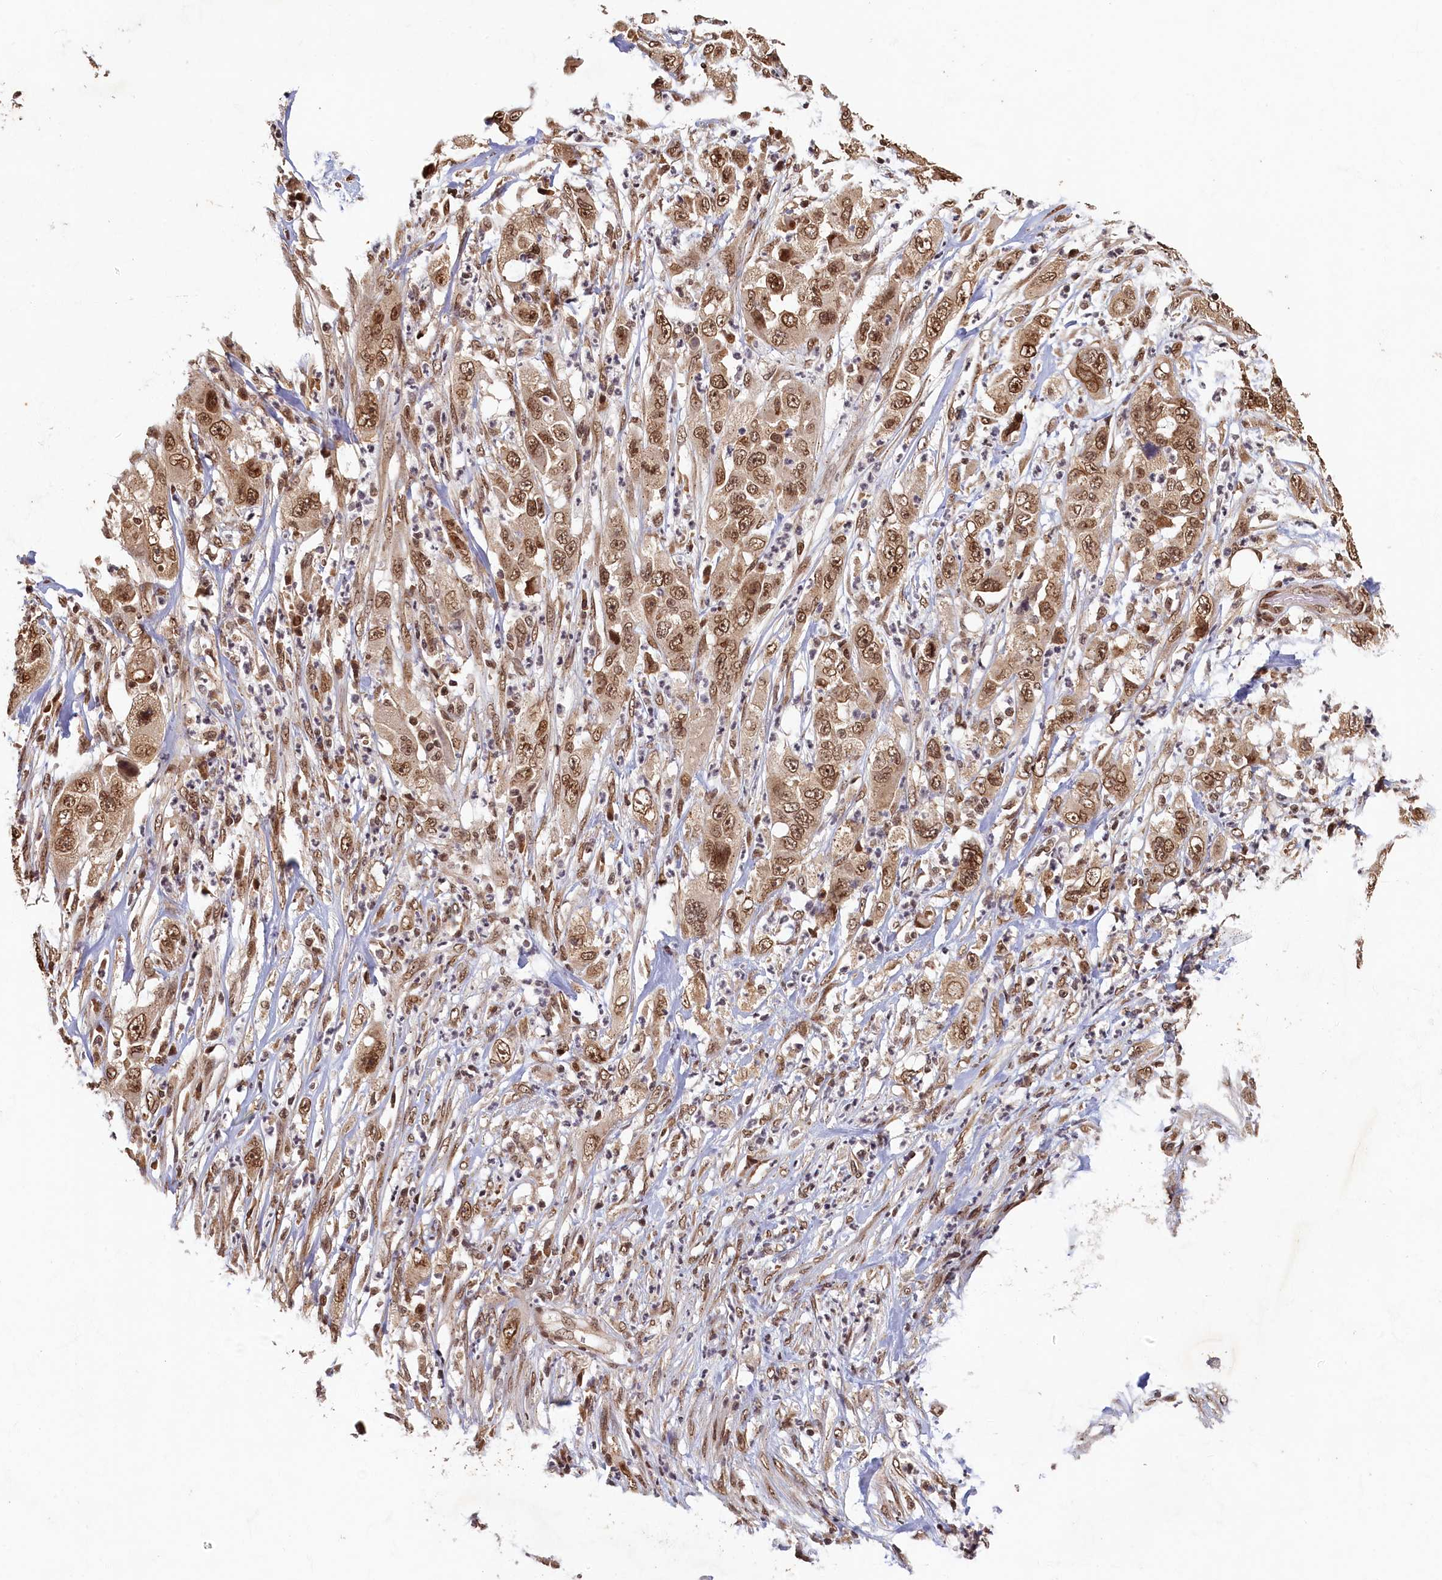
{"staining": {"intensity": "moderate", "quantity": ">75%", "location": "nuclear"}, "tissue": "pancreatic cancer", "cell_type": "Tumor cells", "image_type": "cancer", "snomed": [{"axis": "morphology", "description": "Adenocarcinoma, NOS"}, {"axis": "topography", "description": "Pancreas"}], "caption": "Immunohistochemical staining of human pancreatic adenocarcinoma reveals medium levels of moderate nuclear positivity in approximately >75% of tumor cells.", "gene": "CKAP2L", "patient": {"sex": "female", "age": 78}}